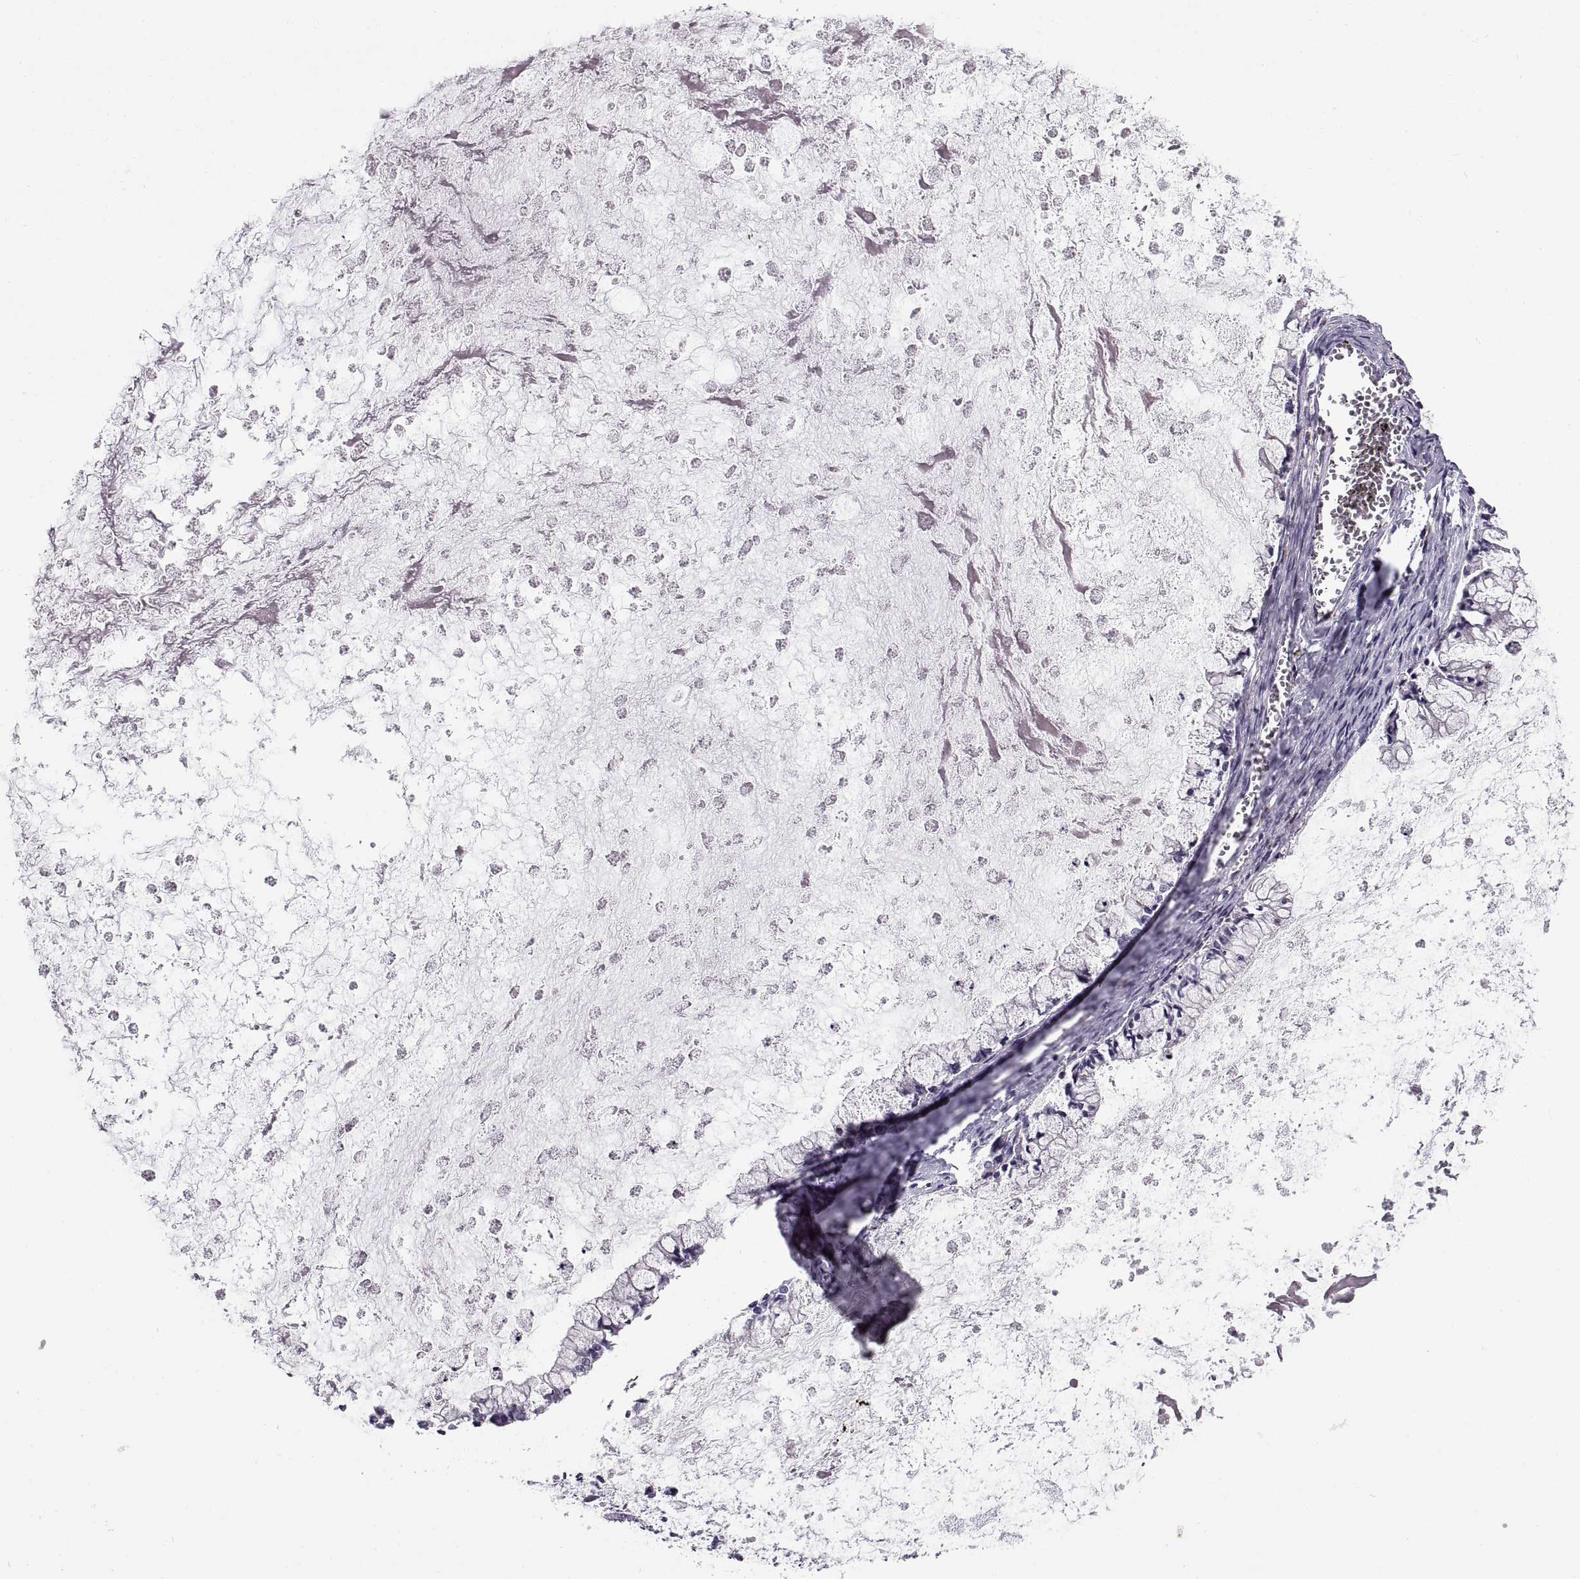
{"staining": {"intensity": "negative", "quantity": "none", "location": "none"}, "tissue": "ovarian cancer", "cell_type": "Tumor cells", "image_type": "cancer", "snomed": [{"axis": "morphology", "description": "Cystadenocarcinoma, mucinous, NOS"}, {"axis": "topography", "description": "Ovary"}], "caption": "High power microscopy micrograph of an immunohistochemistry micrograph of ovarian mucinous cystadenocarcinoma, revealing no significant expression in tumor cells. The staining was performed using DAB to visualize the protein expression in brown, while the nuclei were stained in blue with hematoxylin (Magnification: 20x).", "gene": "CALCR", "patient": {"sex": "female", "age": 67}}